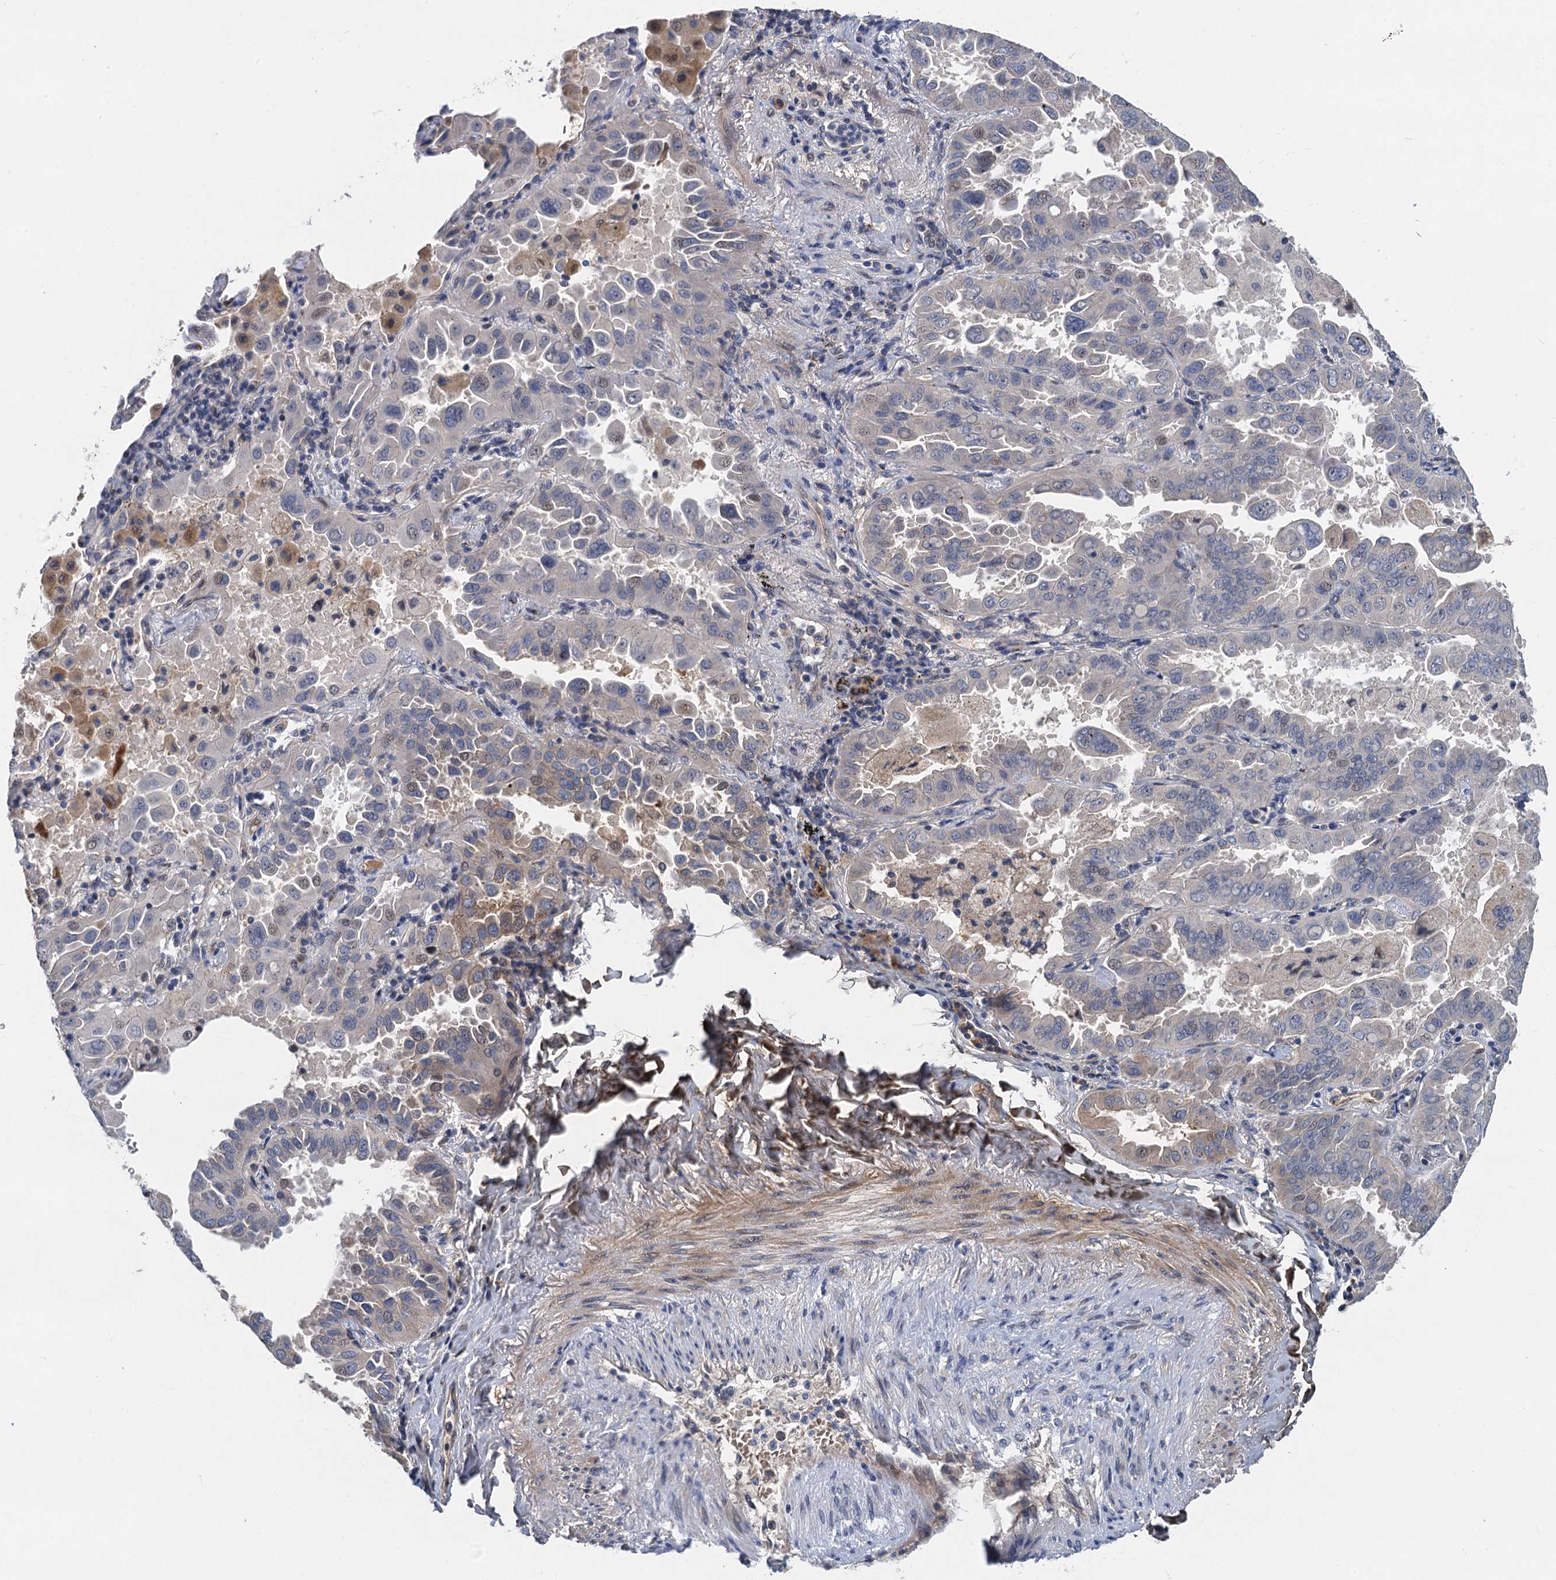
{"staining": {"intensity": "negative", "quantity": "none", "location": "none"}, "tissue": "lung cancer", "cell_type": "Tumor cells", "image_type": "cancer", "snomed": [{"axis": "morphology", "description": "Adenocarcinoma, NOS"}, {"axis": "topography", "description": "Lung"}], "caption": "Lung adenocarcinoma stained for a protein using immunohistochemistry (IHC) shows no expression tumor cells.", "gene": "TRAF7", "patient": {"sex": "male", "age": 64}}